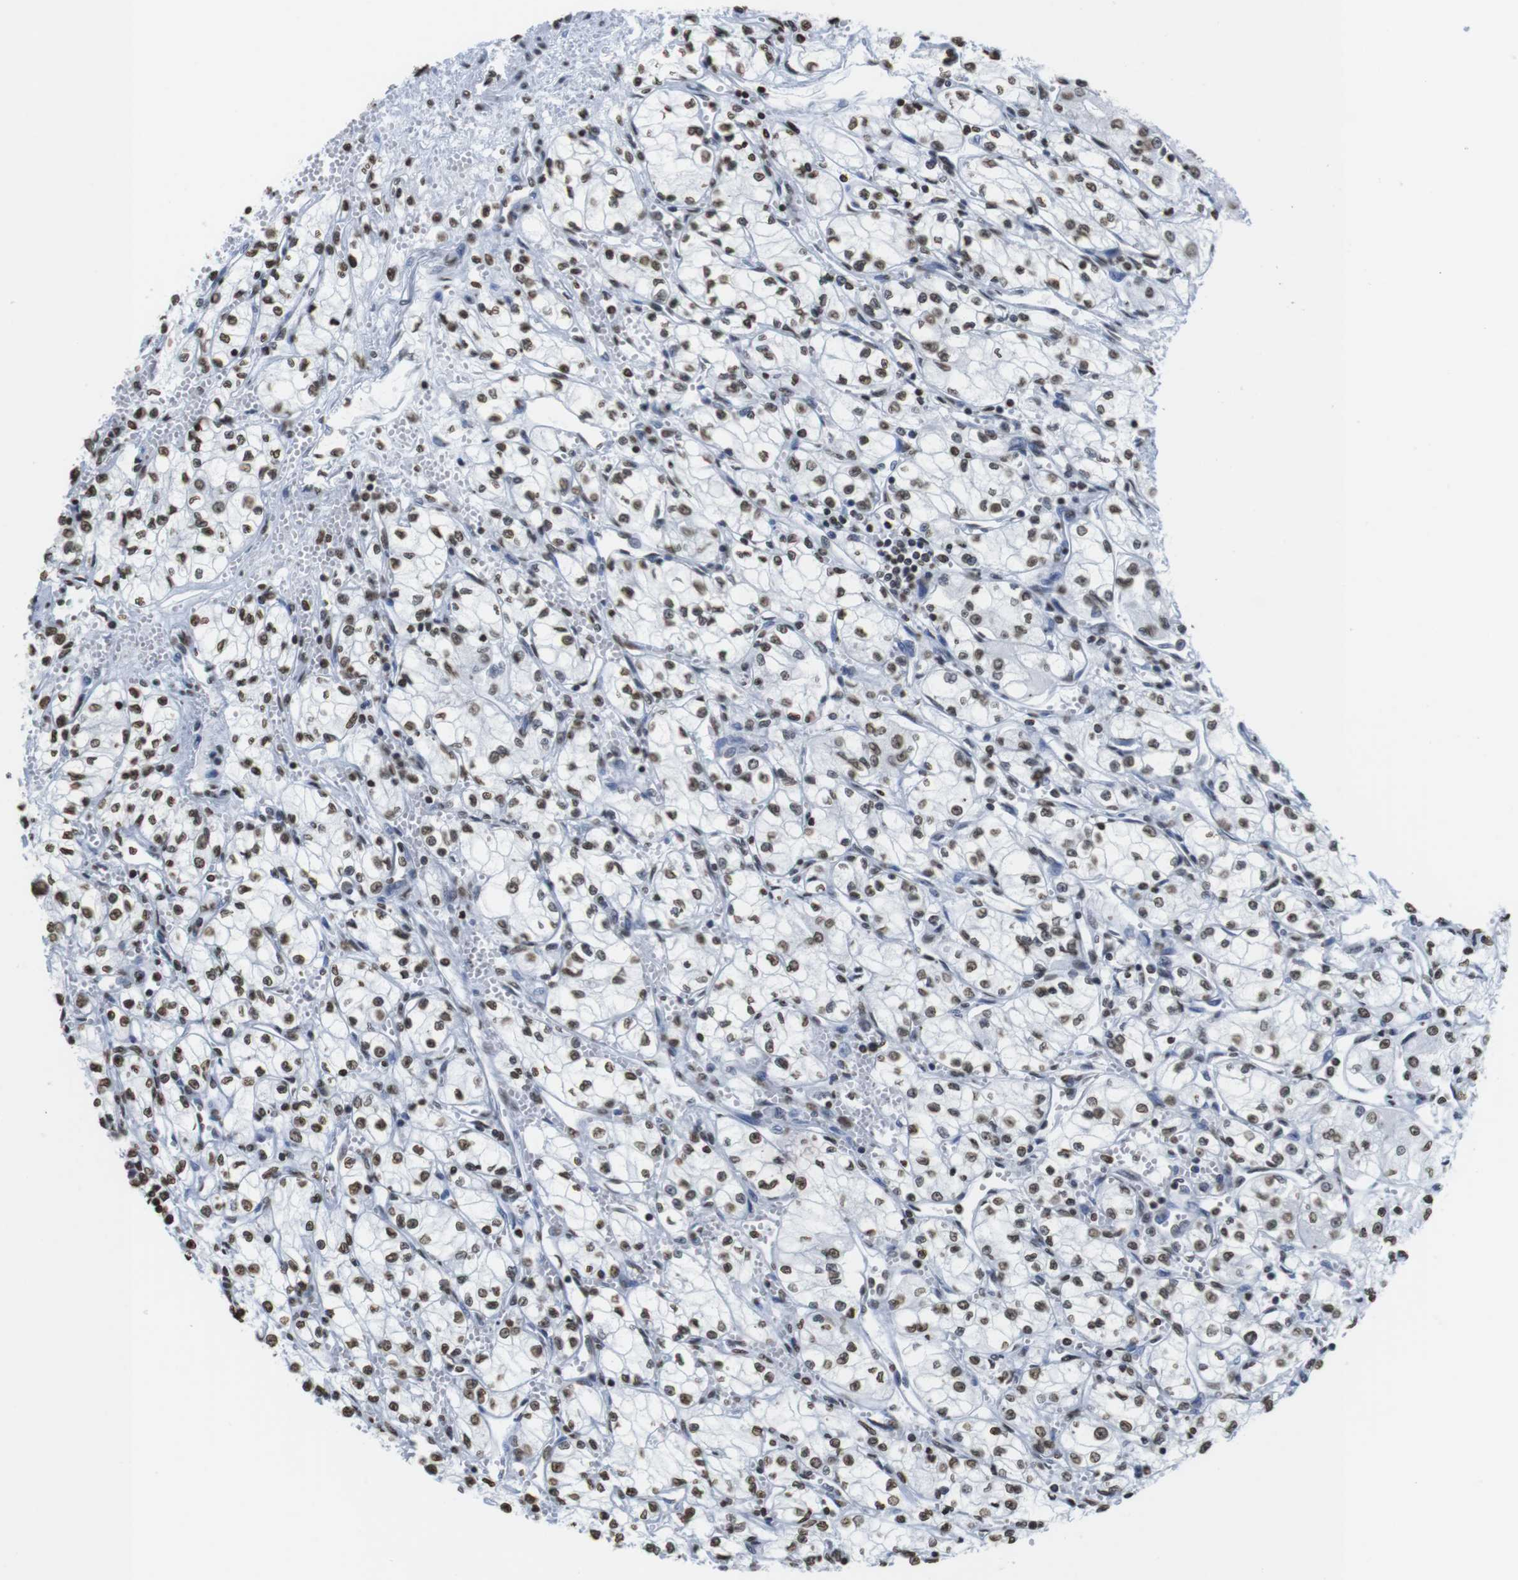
{"staining": {"intensity": "moderate", "quantity": ">75%", "location": "nuclear"}, "tissue": "renal cancer", "cell_type": "Tumor cells", "image_type": "cancer", "snomed": [{"axis": "morphology", "description": "Normal tissue, NOS"}, {"axis": "morphology", "description": "Adenocarcinoma, NOS"}, {"axis": "topography", "description": "Kidney"}], "caption": "A micrograph of renal cancer stained for a protein displays moderate nuclear brown staining in tumor cells.", "gene": "BSX", "patient": {"sex": "male", "age": 59}}